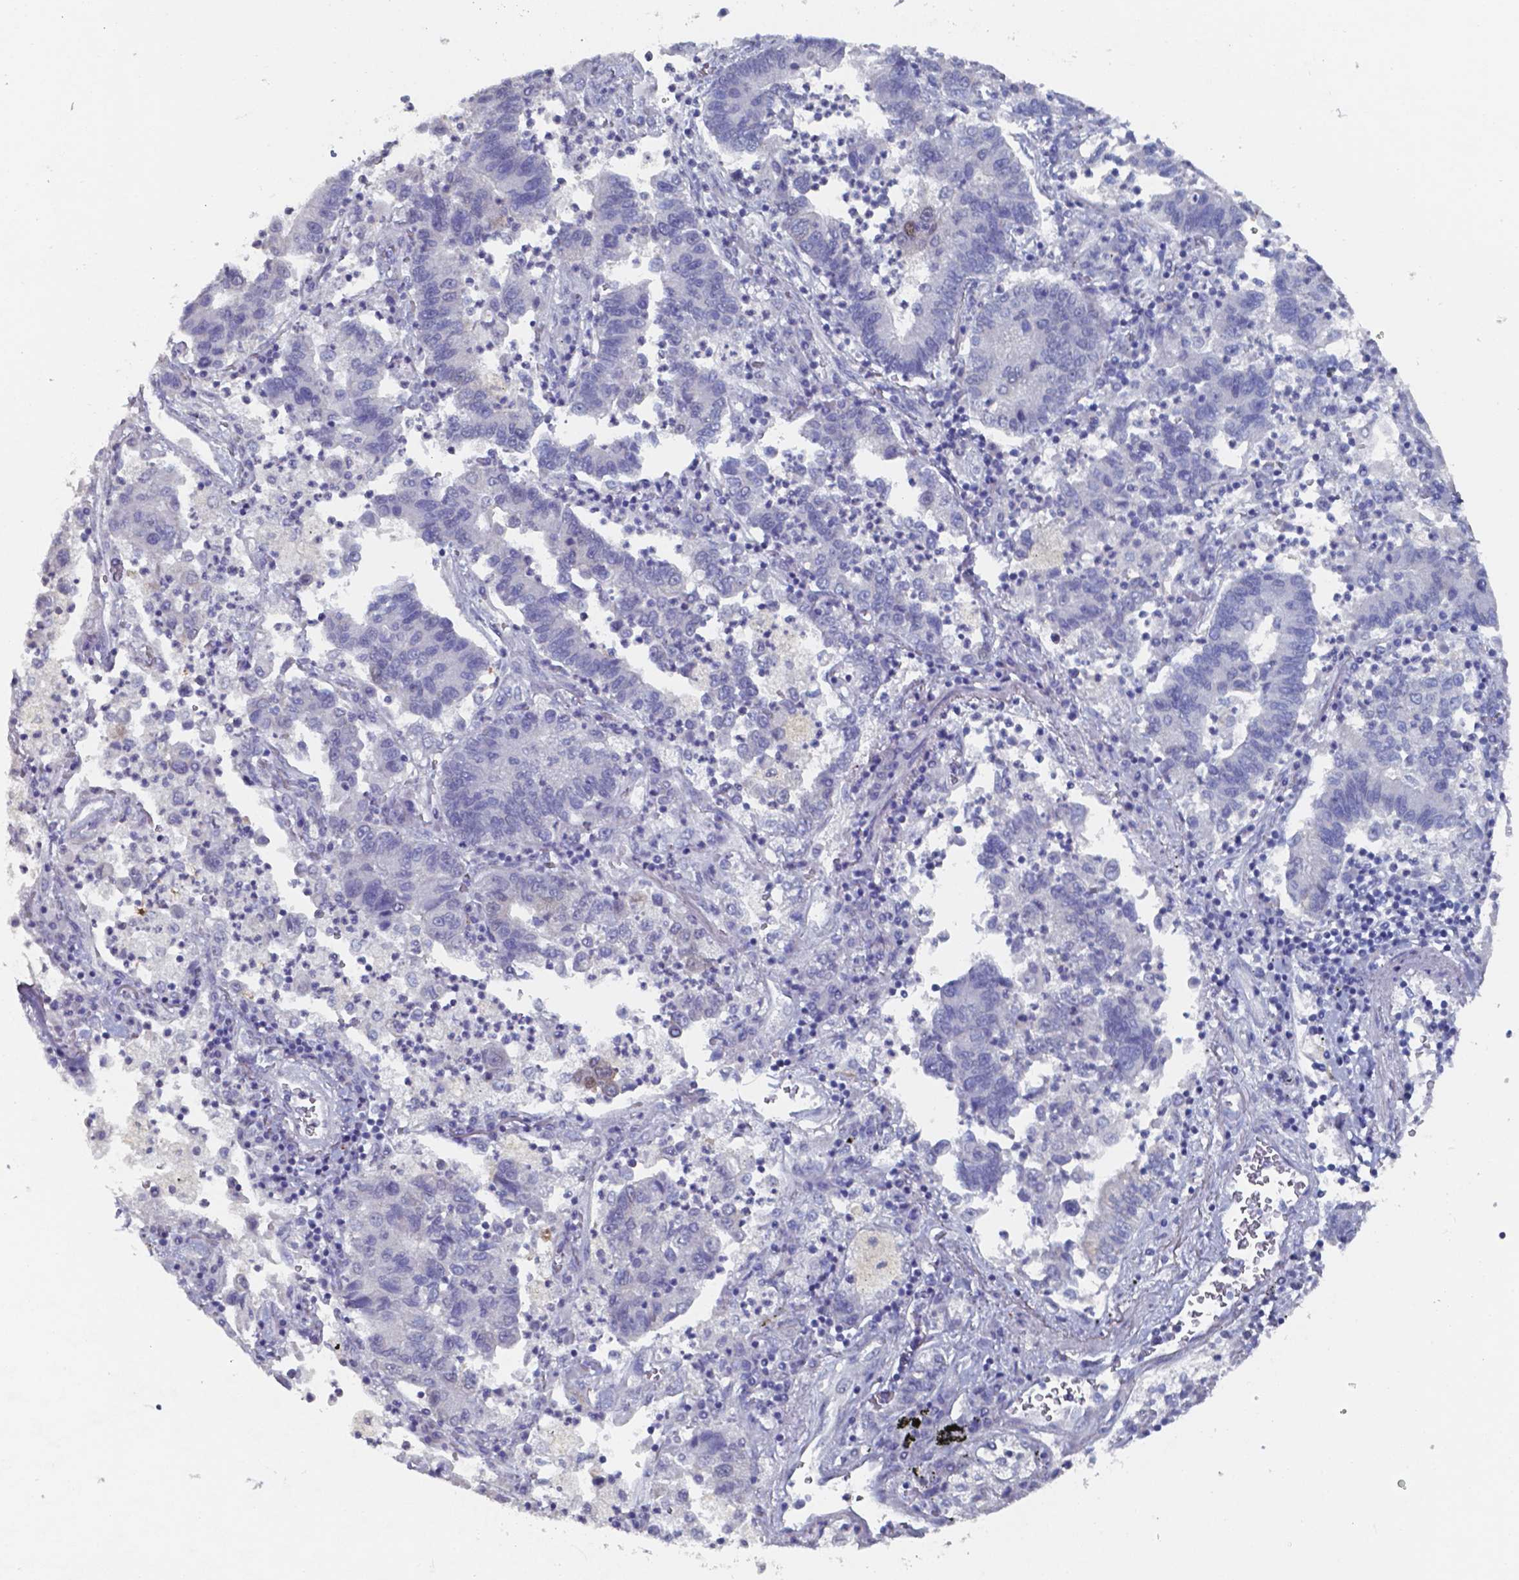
{"staining": {"intensity": "negative", "quantity": "none", "location": "none"}, "tissue": "lung cancer", "cell_type": "Tumor cells", "image_type": "cancer", "snomed": [{"axis": "morphology", "description": "Adenocarcinoma, NOS"}, {"axis": "topography", "description": "Lung"}], "caption": "The photomicrograph reveals no significant expression in tumor cells of lung cancer. (IHC, brightfield microscopy, high magnification).", "gene": "PLA2R1", "patient": {"sex": "female", "age": 57}}